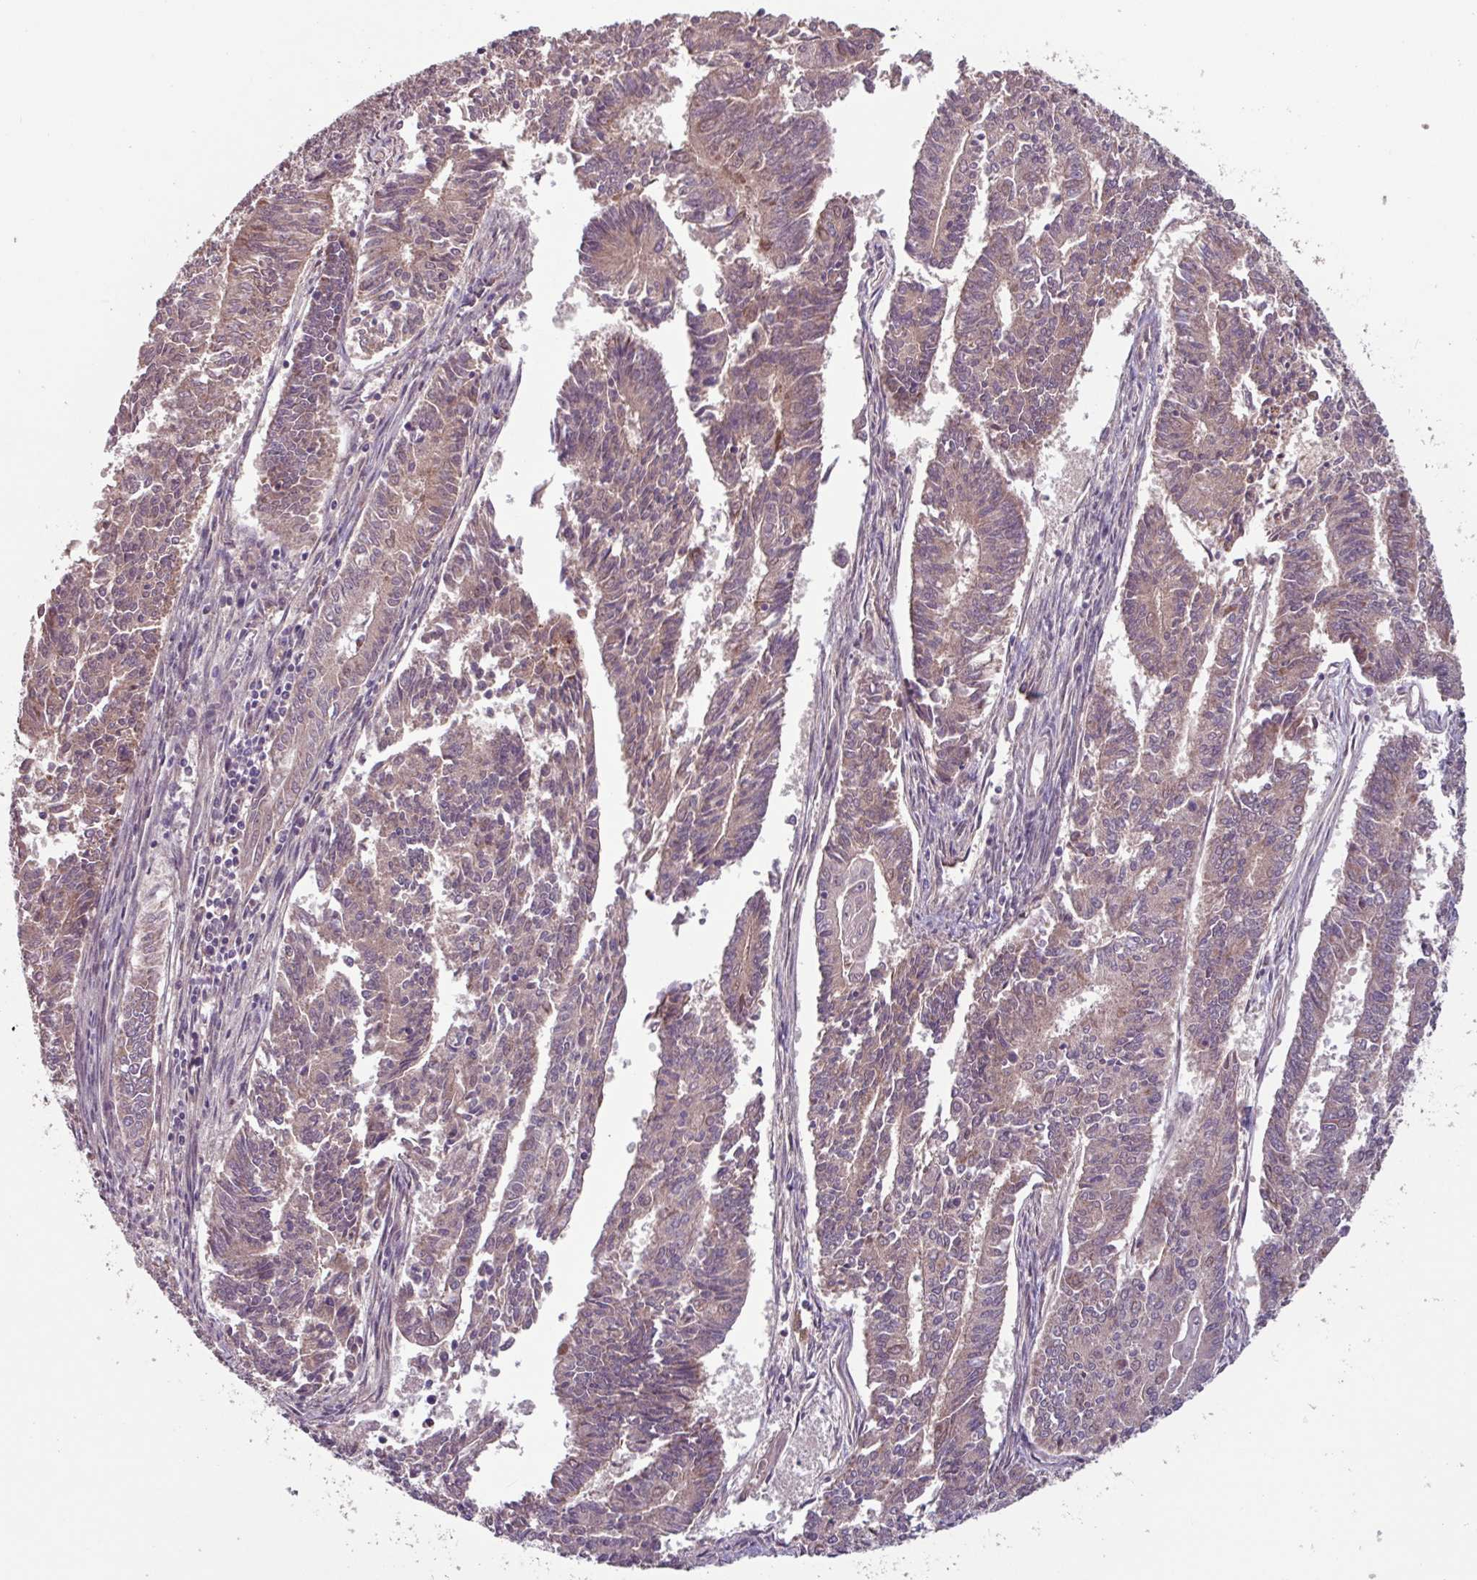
{"staining": {"intensity": "weak", "quantity": ">75%", "location": "cytoplasmic/membranous"}, "tissue": "endometrial cancer", "cell_type": "Tumor cells", "image_type": "cancer", "snomed": [{"axis": "morphology", "description": "Adenocarcinoma, NOS"}, {"axis": "topography", "description": "Endometrium"}], "caption": "Immunohistochemistry (IHC) staining of adenocarcinoma (endometrial), which displays low levels of weak cytoplasmic/membranous positivity in about >75% of tumor cells indicating weak cytoplasmic/membranous protein staining. The staining was performed using DAB (3,3'-diaminobenzidine) (brown) for protein detection and nuclei were counterstained in hematoxylin (blue).", "gene": "TMEM88", "patient": {"sex": "female", "age": 59}}